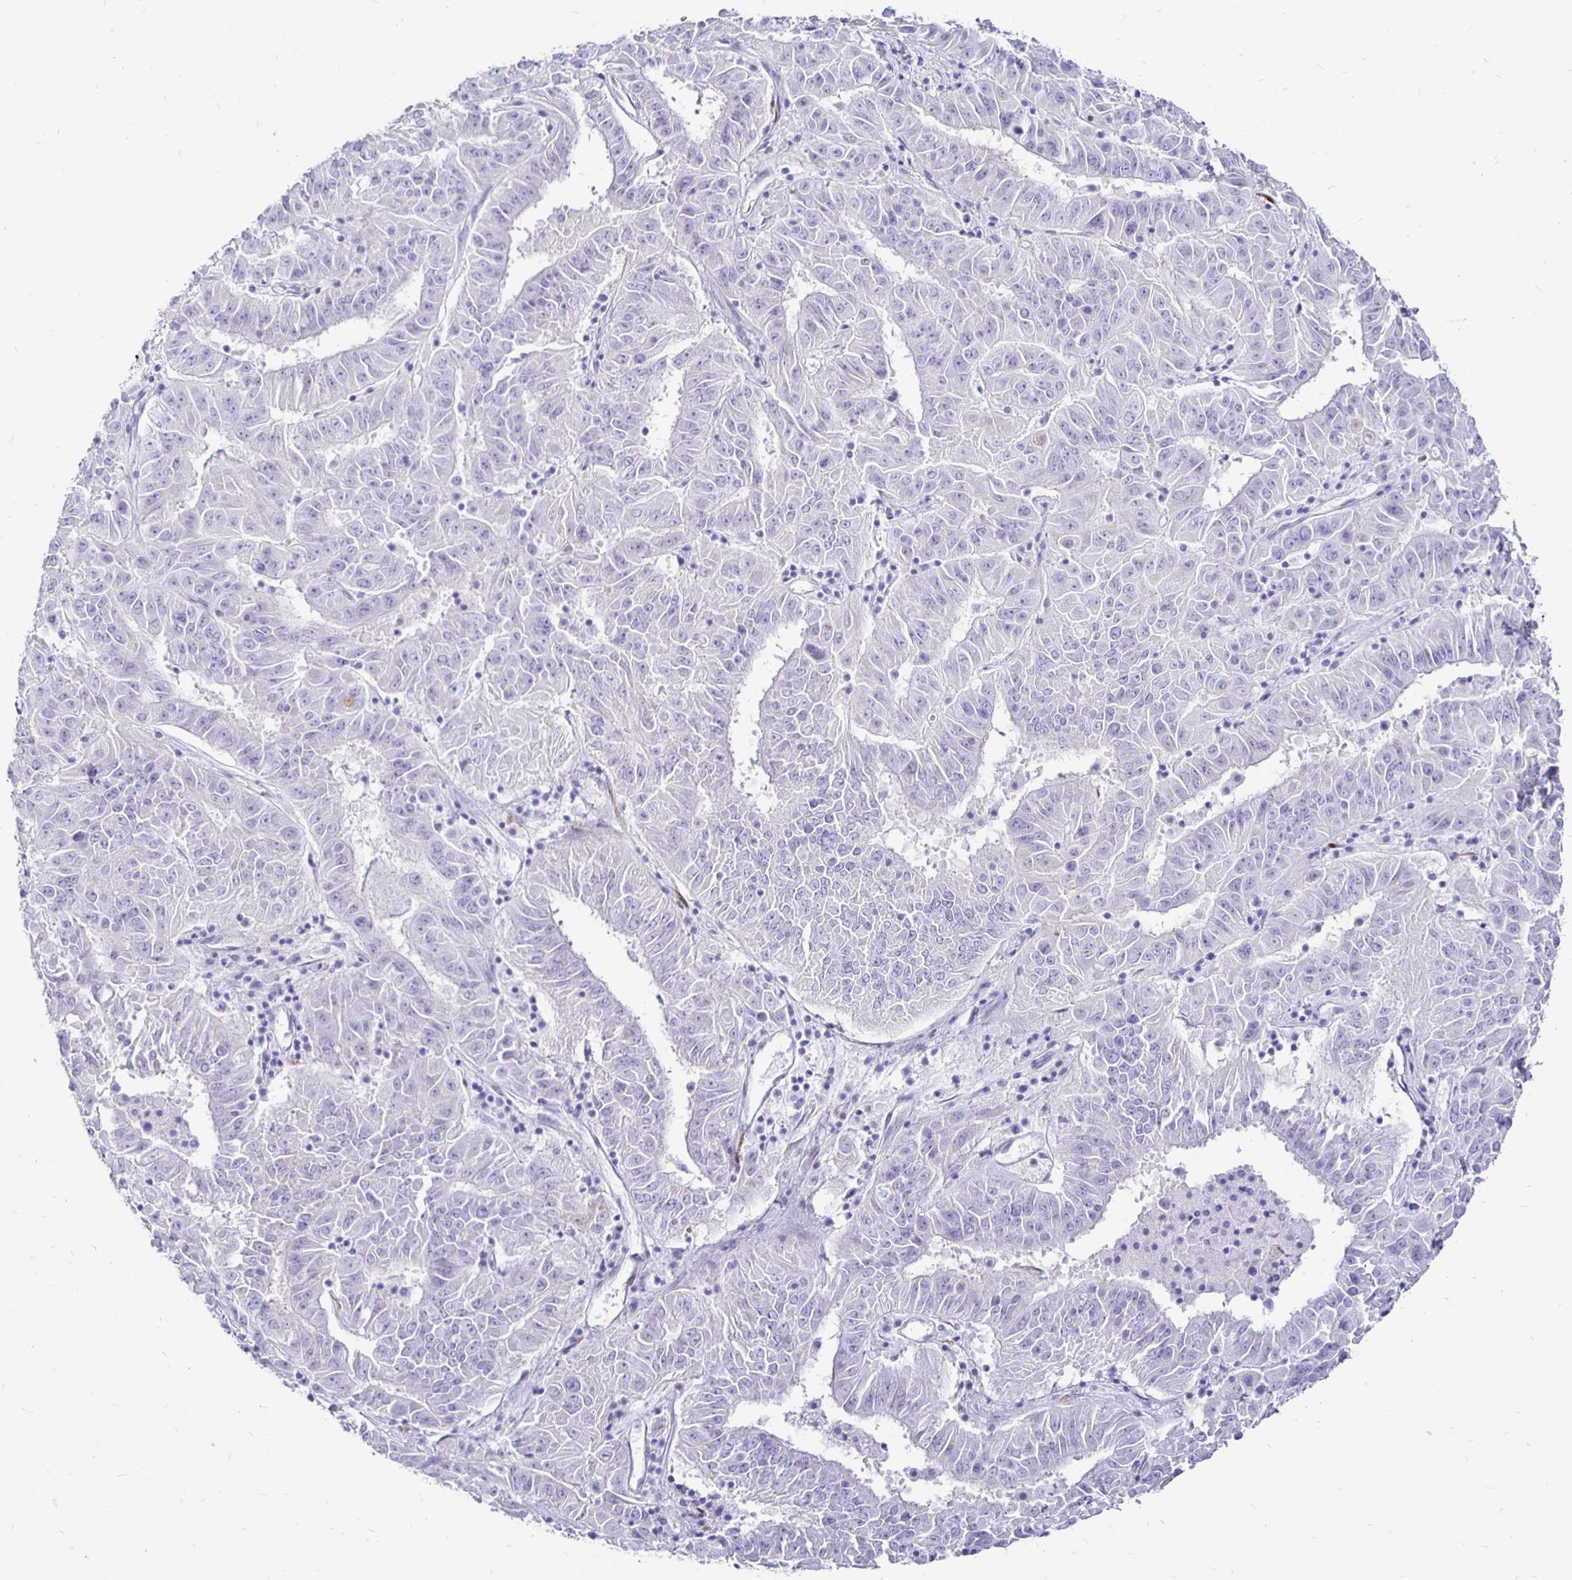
{"staining": {"intensity": "negative", "quantity": "none", "location": "none"}, "tissue": "pancreatic cancer", "cell_type": "Tumor cells", "image_type": "cancer", "snomed": [{"axis": "morphology", "description": "Adenocarcinoma, NOS"}, {"axis": "topography", "description": "Pancreas"}], "caption": "Tumor cells show no significant protein positivity in pancreatic cancer (adenocarcinoma).", "gene": "TIMP1", "patient": {"sex": "male", "age": 63}}